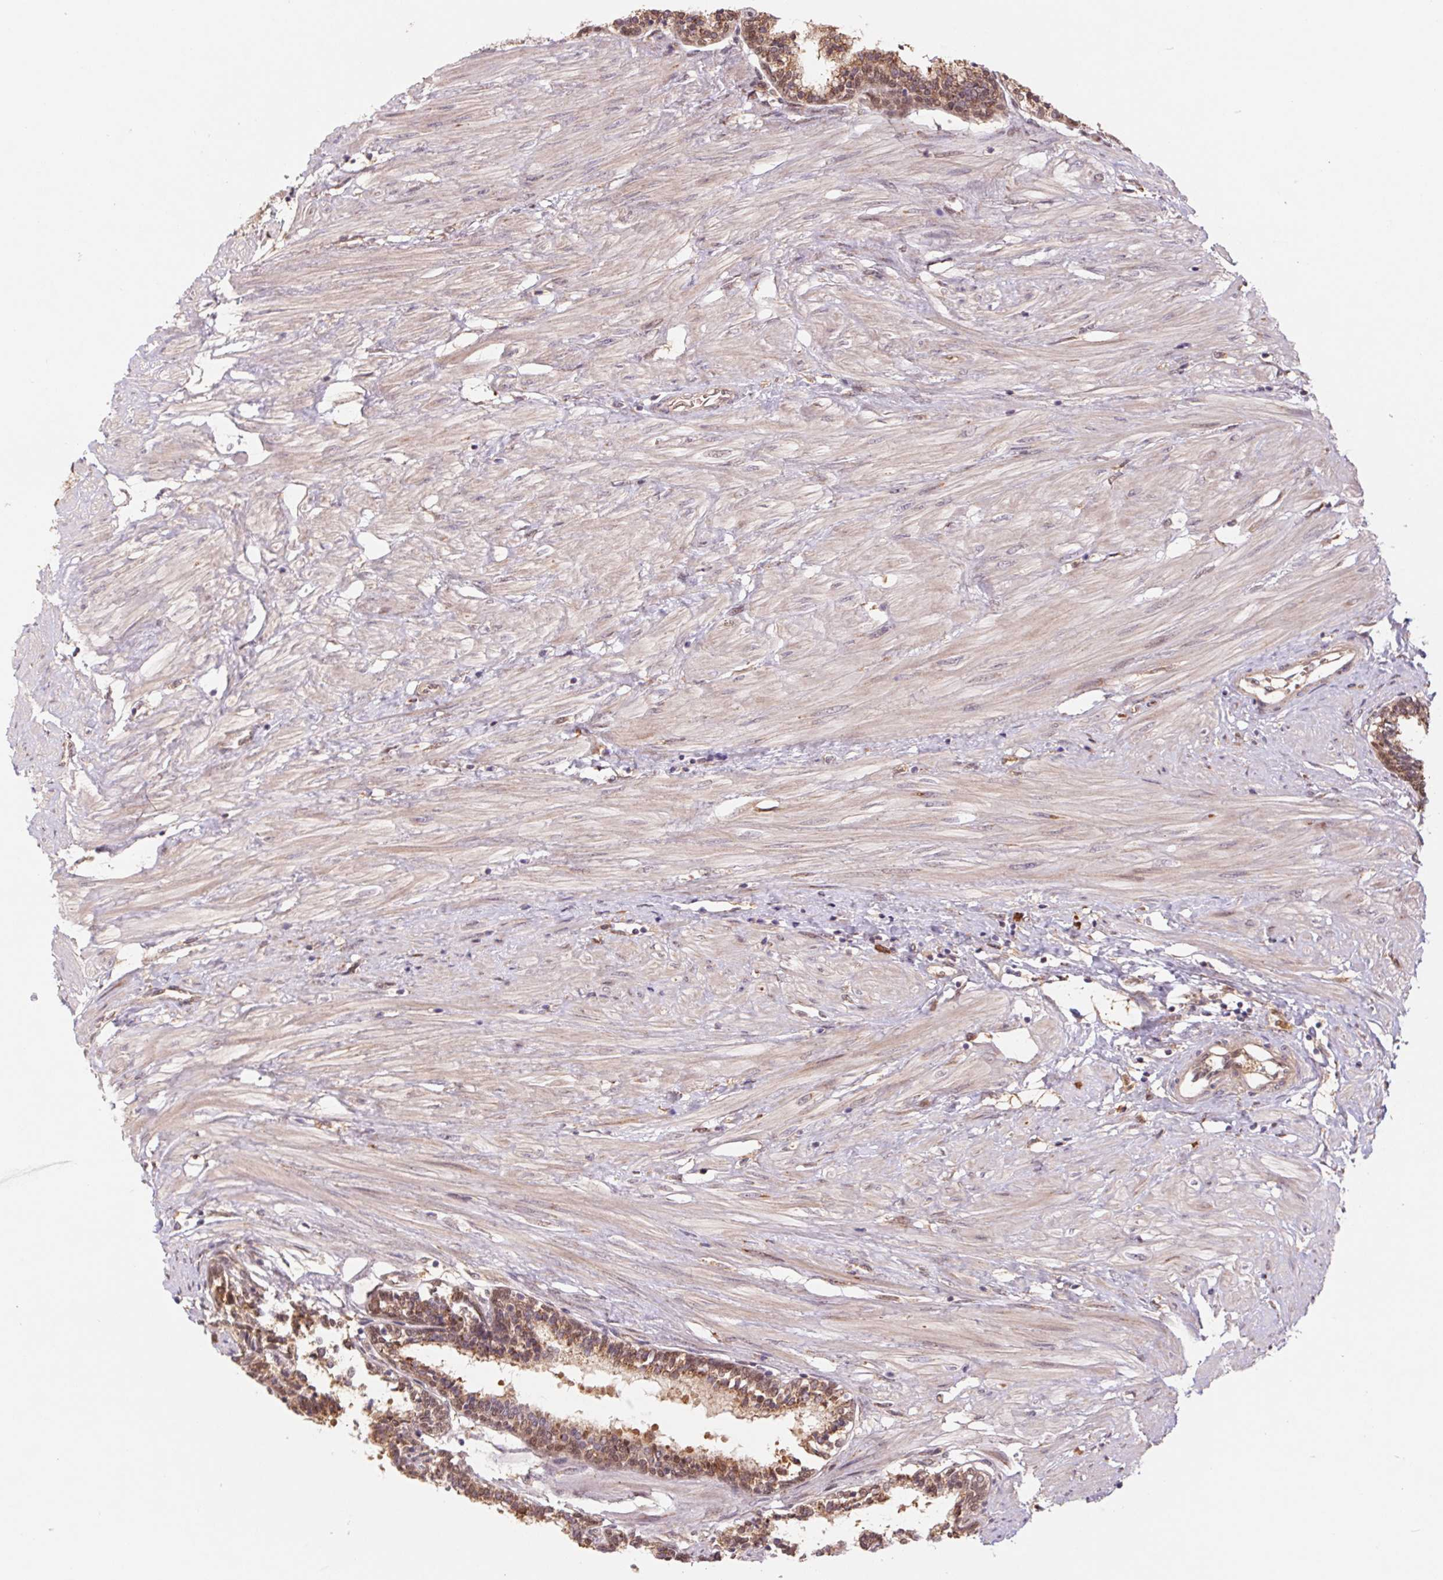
{"staining": {"intensity": "moderate", "quantity": ">75%", "location": "cytoplasmic/membranous,nuclear"}, "tissue": "prostate", "cell_type": "Glandular cells", "image_type": "normal", "snomed": [{"axis": "morphology", "description": "Normal tissue, NOS"}, {"axis": "topography", "description": "Prostate"}], "caption": "The image displays staining of normal prostate, revealing moderate cytoplasmic/membranous,nuclear protein positivity (brown color) within glandular cells. The protein is stained brown, and the nuclei are stained in blue (DAB IHC with brightfield microscopy, high magnification).", "gene": "RRM1", "patient": {"sex": "male", "age": 55}}